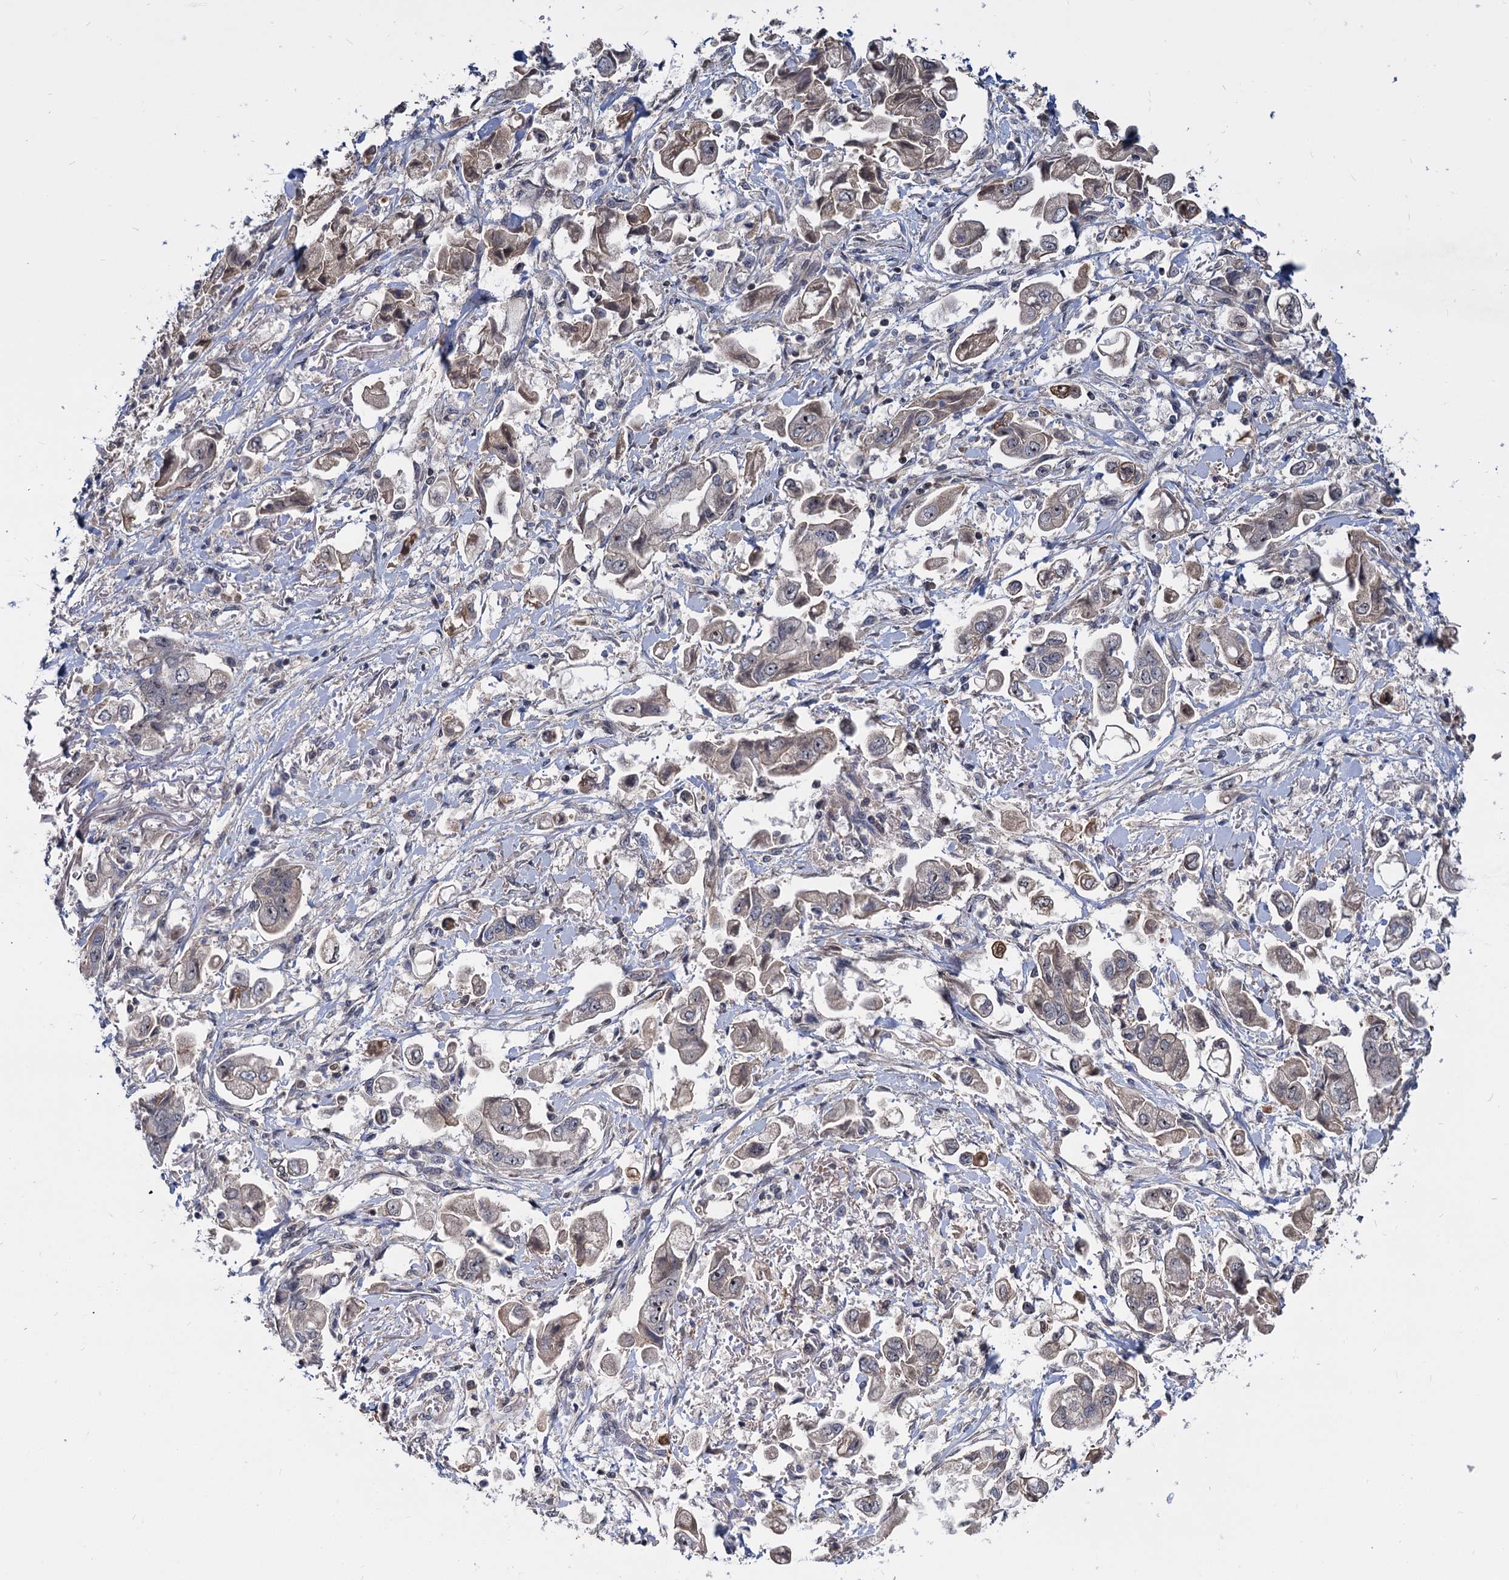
{"staining": {"intensity": "weak", "quantity": "25%-75%", "location": "cytoplasmic/membranous"}, "tissue": "stomach cancer", "cell_type": "Tumor cells", "image_type": "cancer", "snomed": [{"axis": "morphology", "description": "Adenocarcinoma, NOS"}, {"axis": "topography", "description": "Stomach"}], "caption": "Immunohistochemical staining of human adenocarcinoma (stomach) exhibits low levels of weak cytoplasmic/membranous protein staining in about 25%-75% of tumor cells. (brown staining indicates protein expression, while blue staining denotes nuclei).", "gene": "SNX15", "patient": {"sex": "male", "age": 62}}